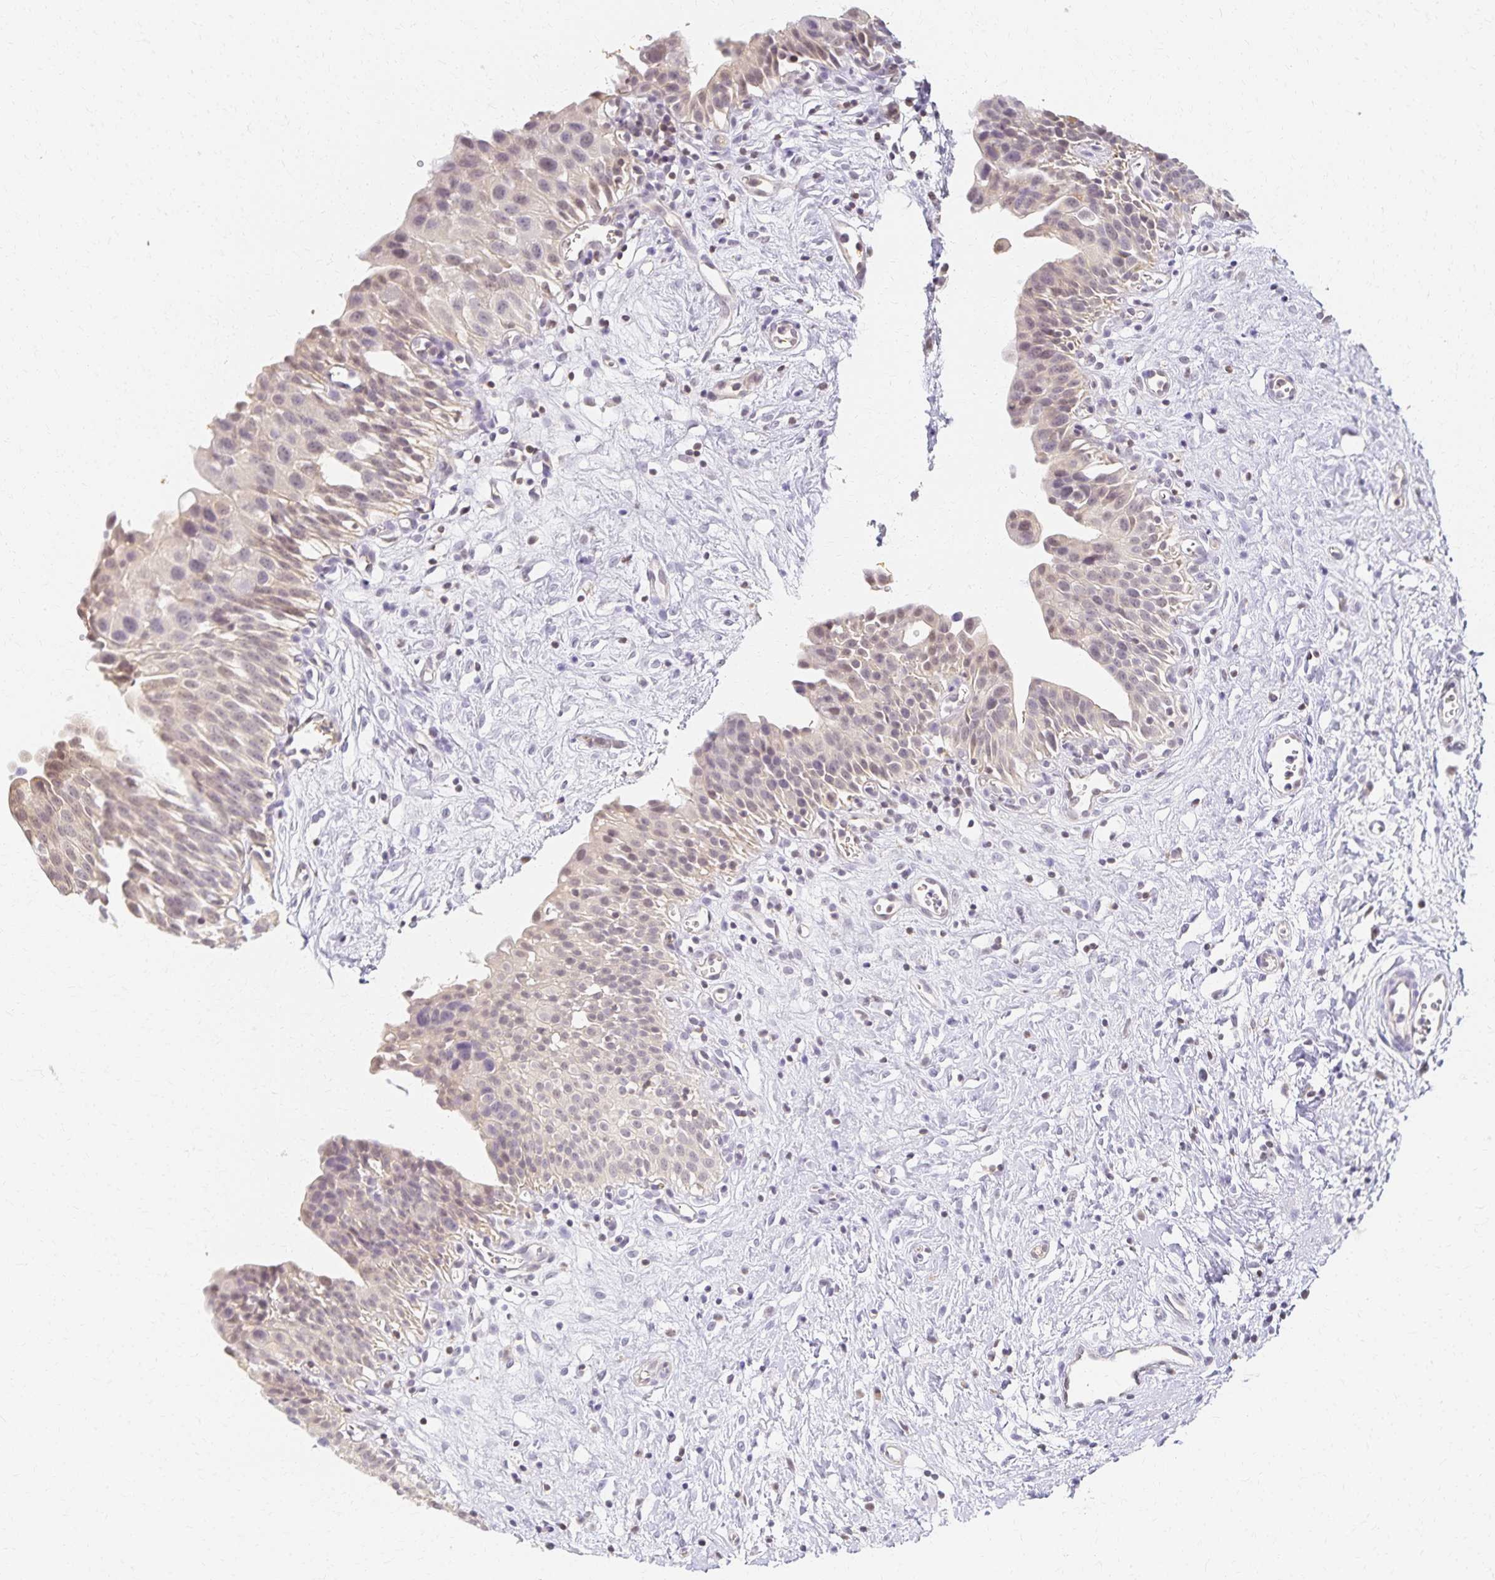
{"staining": {"intensity": "weak", "quantity": "25%-75%", "location": "cytoplasmic/membranous,nuclear"}, "tissue": "urinary bladder", "cell_type": "Urothelial cells", "image_type": "normal", "snomed": [{"axis": "morphology", "description": "Normal tissue, NOS"}, {"axis": "topography", "description": "Urinary bladder"}], "caption": "Urinary bladder stained with DAB immunohistochemistry exhibits low levels of weak cytoplasmic/membranous,nuclear staining in approximately 25%-75% of urothelial cells. Using DAB (brown) and hematoxylin (blue) stains, captured at high magnification using brightfield microscopy.", "gene": "AZGP1", "patient": {"sex": "male", "age": 51}}